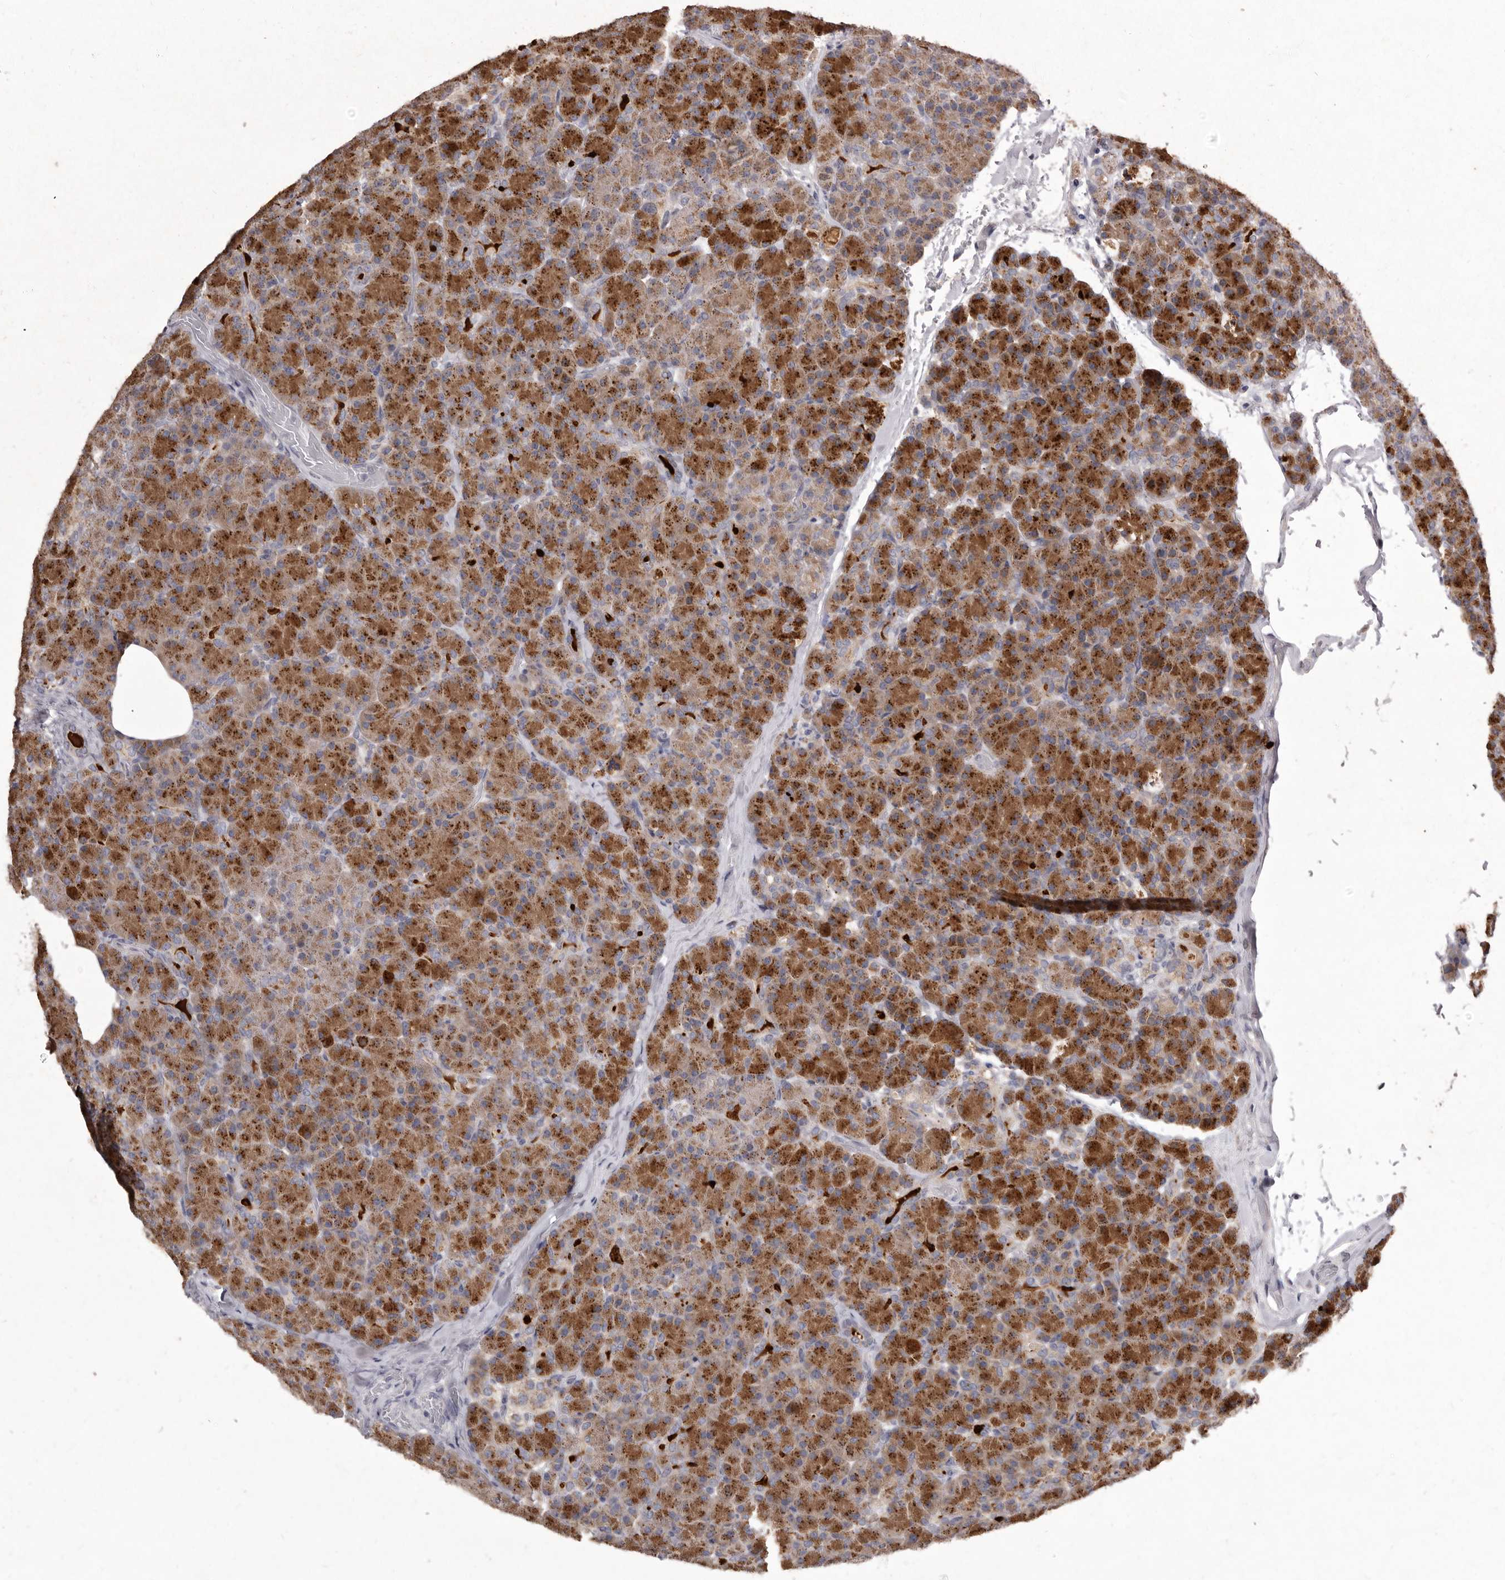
{"staining": {"intensity": "moderate", "quantity": ">75%", "location": "cytoplasmic/membranous"}, "tissue": "pancreas", "cell_type": "Exocrine glandular cells", "image_type": "normal", "snomed": [{"axis": "morphology", "description": "Normal tissue, NOS"}, {"axis": "topography", "description": "Pancreas"}], "caption": "This is a histology image of IHC staining of benign pancreas, which shows moderate staining in the cytoplasmic/membranous of exocrine glandular cells.", "gene": "P2RX6", "patient": {"sex": "female", "age": 43}}